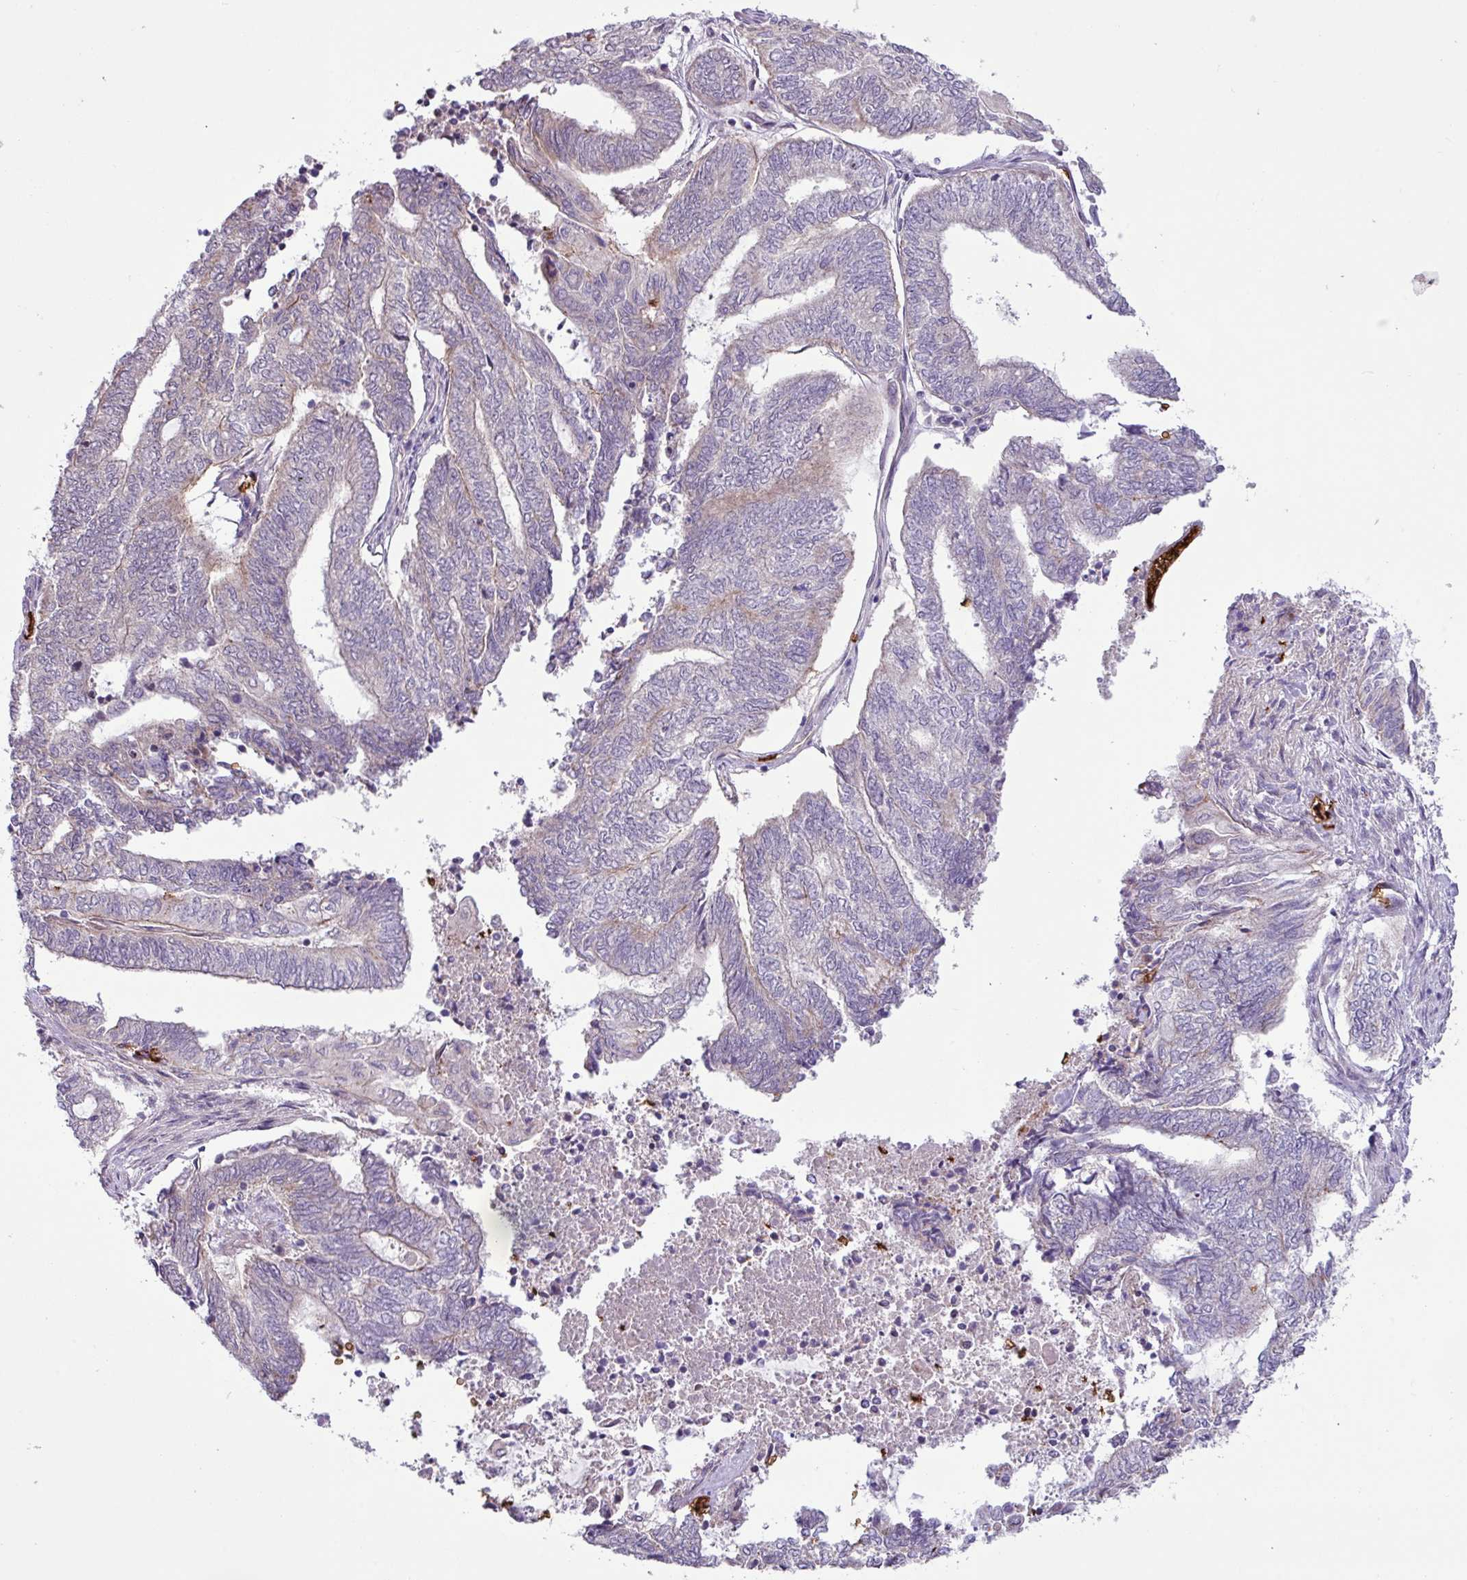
{"staining": {"intensity": "negative", "quantity": "none", "location": "none"}, "tissue": "endometrial cancer", "cell_type": "Tumor cells", "image_type": "cancer", "snomed": [{"axis": "morphology", "description": "Adenocarcinoma, NOS"}, {"axis": "topography", "description": "Uterus"}, {"axis": "topography", "description": "Endometrium"}], "caption": "Immunohistochemical staining of endometrial cancer (adenocarcinoma) displays no significant staining in tumor cells.", "gene": "RAD21L1", "patient": {"sex": "female", "age": 70}}